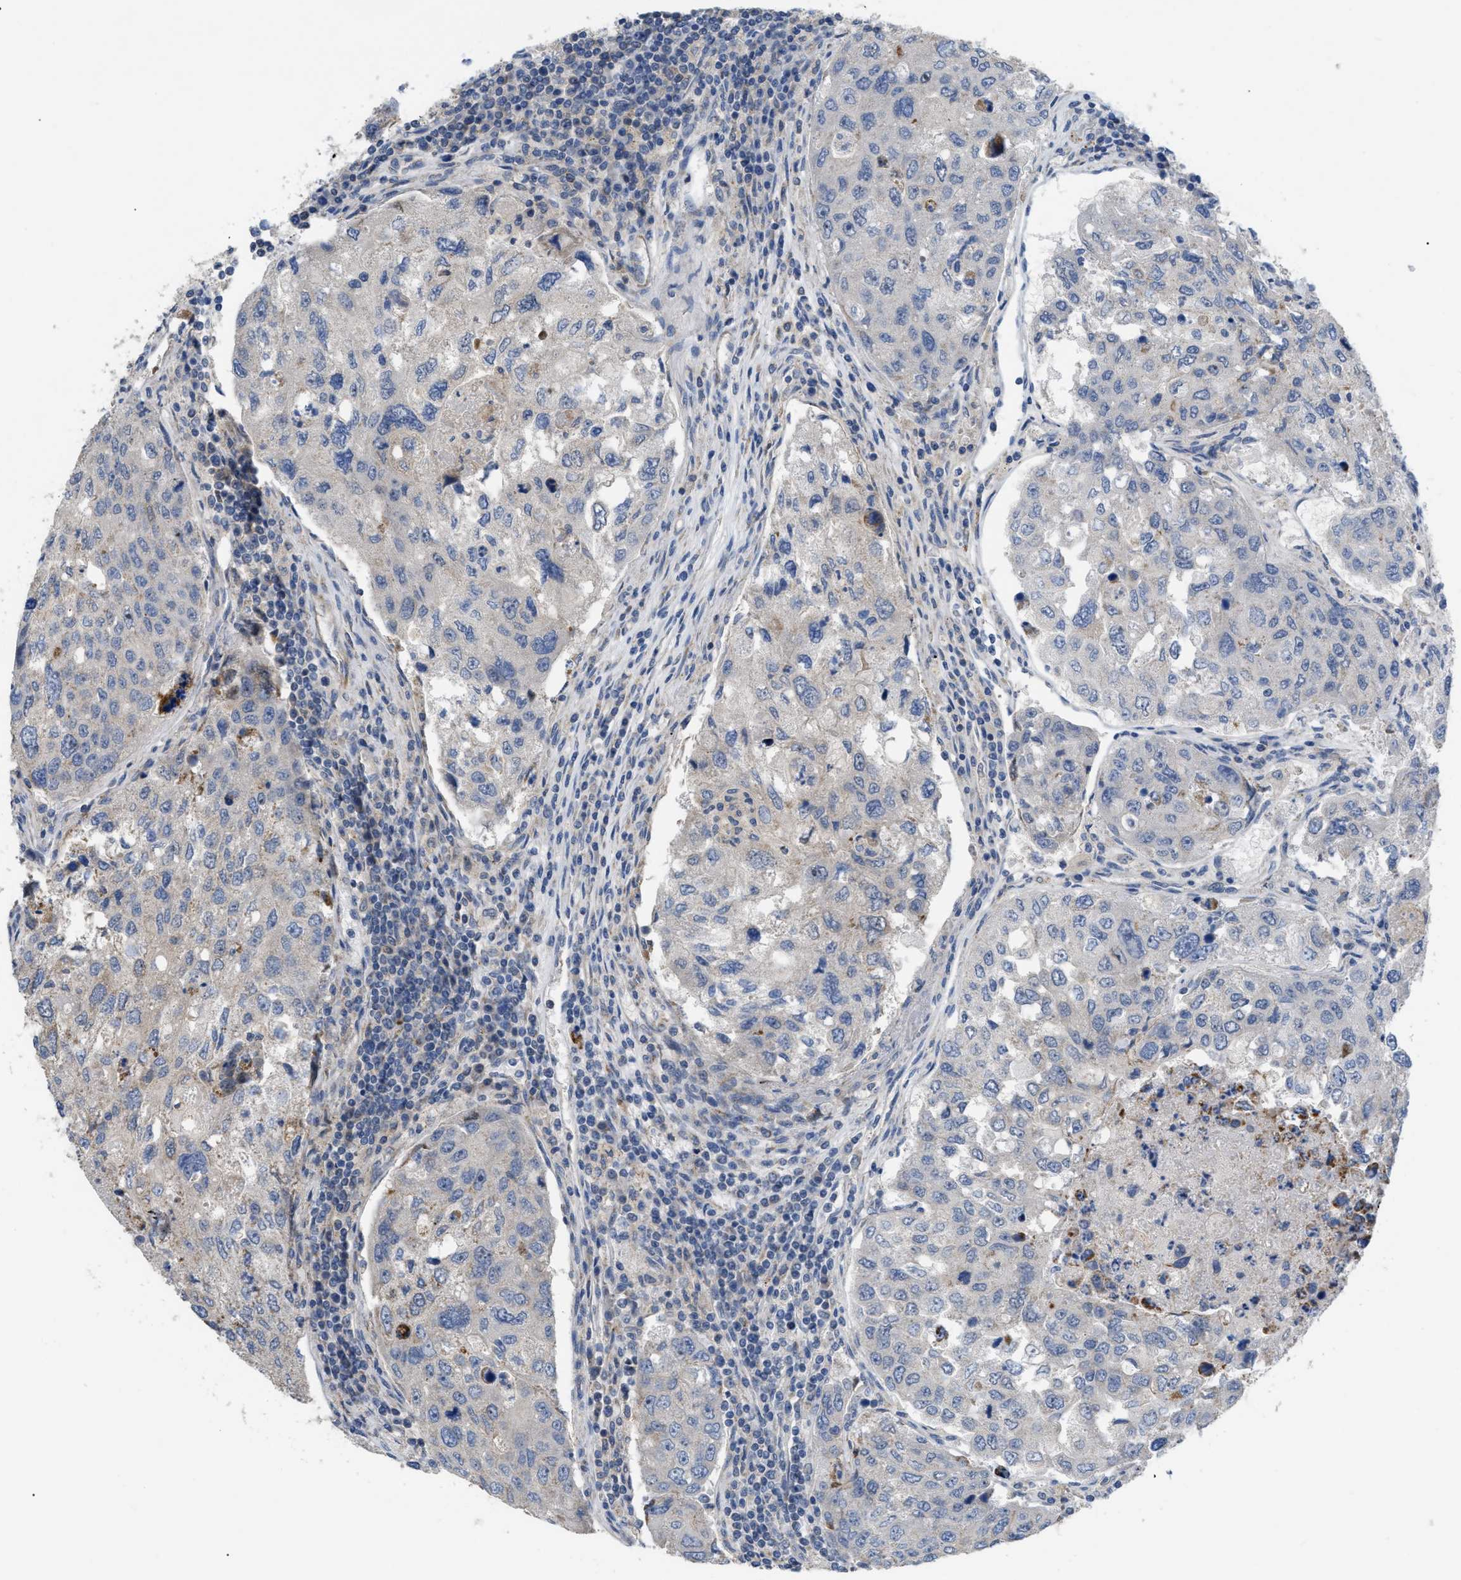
{"staining": {"intensity": "negative", "quantity": "none", "location": "none"}, "tissue": "urothelial cancer", "cell_type": "Tumor cells", "image_type": "cancer", "snomed": [{"axis": "morphology", "description": "Urothelial carcinoma, High grade"}, {"axis": "topography", "description": "Lymph node"}, {"axis": "topography", "description": "Urinary bladder"}], "caption": "Immunohistochemical staining of urothelial carcinoma (high-grade) demonstrates no significant positivity in tumor cells.", "gene": "DHX58", "patient": {"sex": "male", "age": 51}}